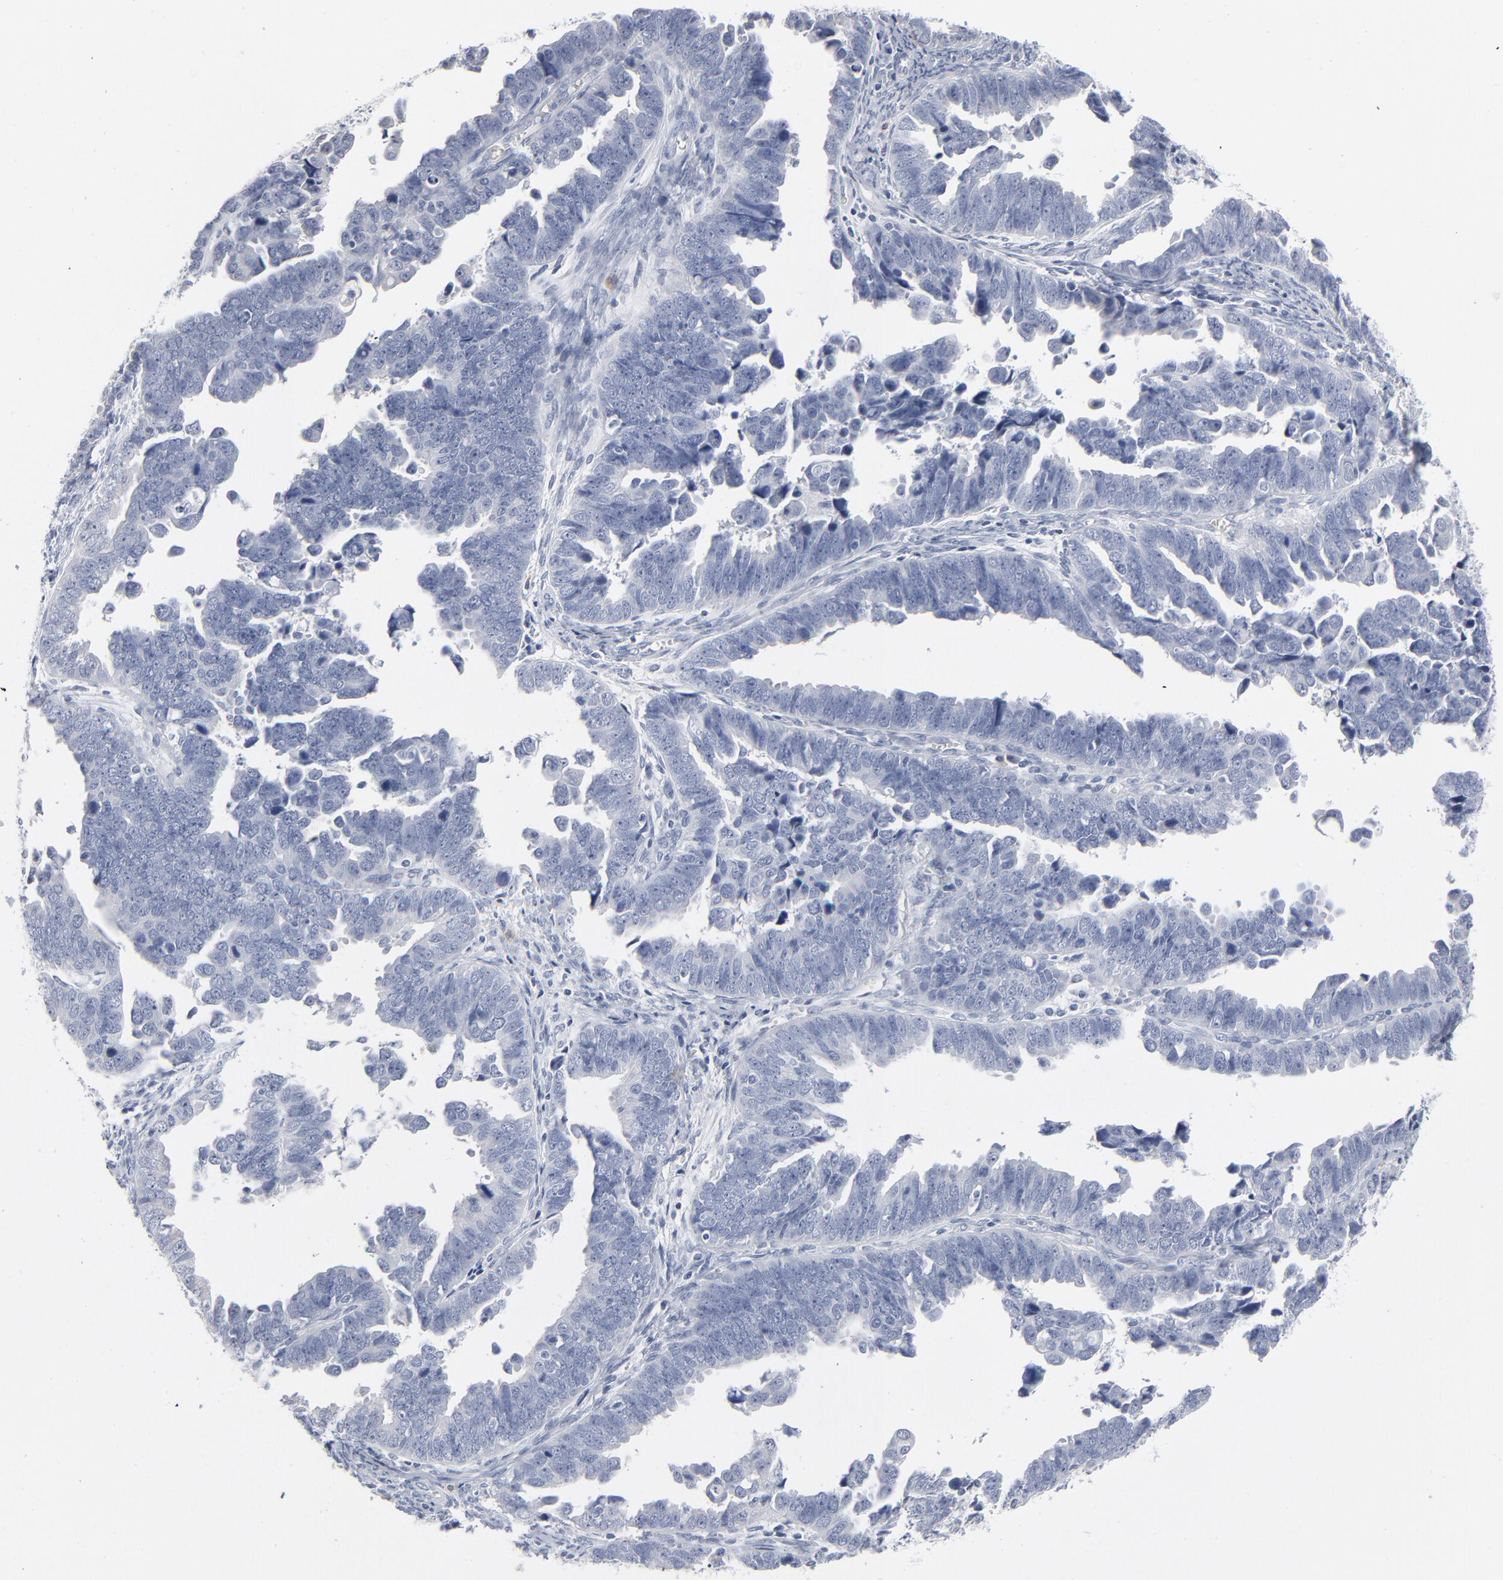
{"staining": {"intensity": "negative", "quantity": "none", "location": "none"}, "tissue": "endometrial cancer", "cell_type": "Tumor cells", "image_type": "cancer", "snomed": [{"axis": "morphology", "description": "Adenocarcinoma, NOS"}, {"axis": "topography", "description": "Endometrium"}], "caption": "Endometrial cancer (adenocarcinoma) was stained to show a protein in brown. There is no significant staining in tumor cells.", "gene": "PAGE1", "patient": {"sex": "female", "age": 75}}